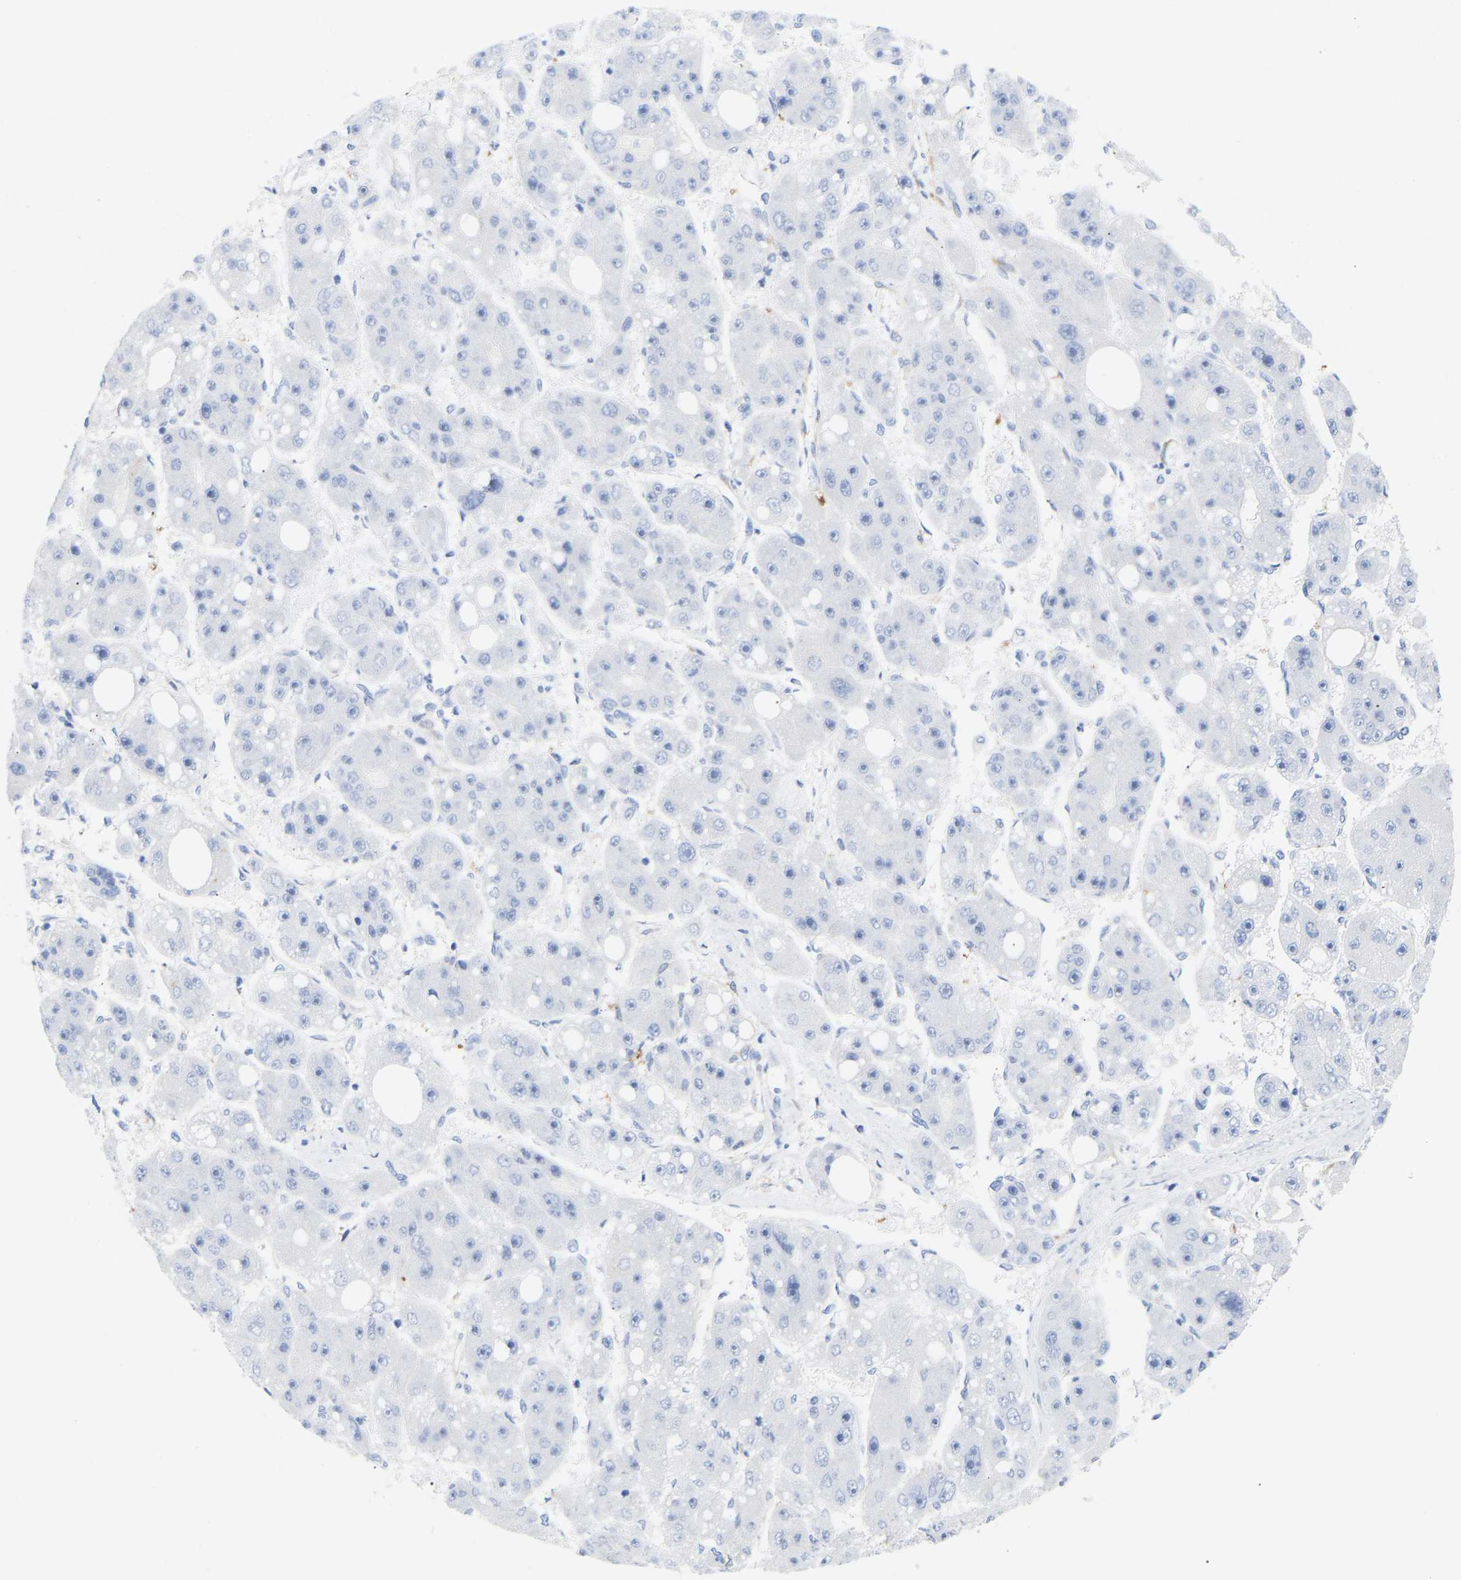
{"staining": {"intensity": "negative", "quantity": "none", "location": "none"}, "tissue": "liver cancer", "cell_type": "Tumor cells", "image_type": "cancer", "snomed": [{"axis": "morphology", "description": "Carcinoma, Hepatocellular, NOS"}, {"axis": "topography", "description": "Liver"}], "caption": "High magnification brightfield microscopy of liver cancer stained with DAB (brown) and counterstained with hematoxylin (blue): tumor cells show no significant expression. Brightfield microscopy of immunohistochemistry (IHC) stained with DAB (brown) and hematoxylin (blue), captured at high magnification.", "gene": "AMPH", "patient": {"sex": "female", "age": 61}}